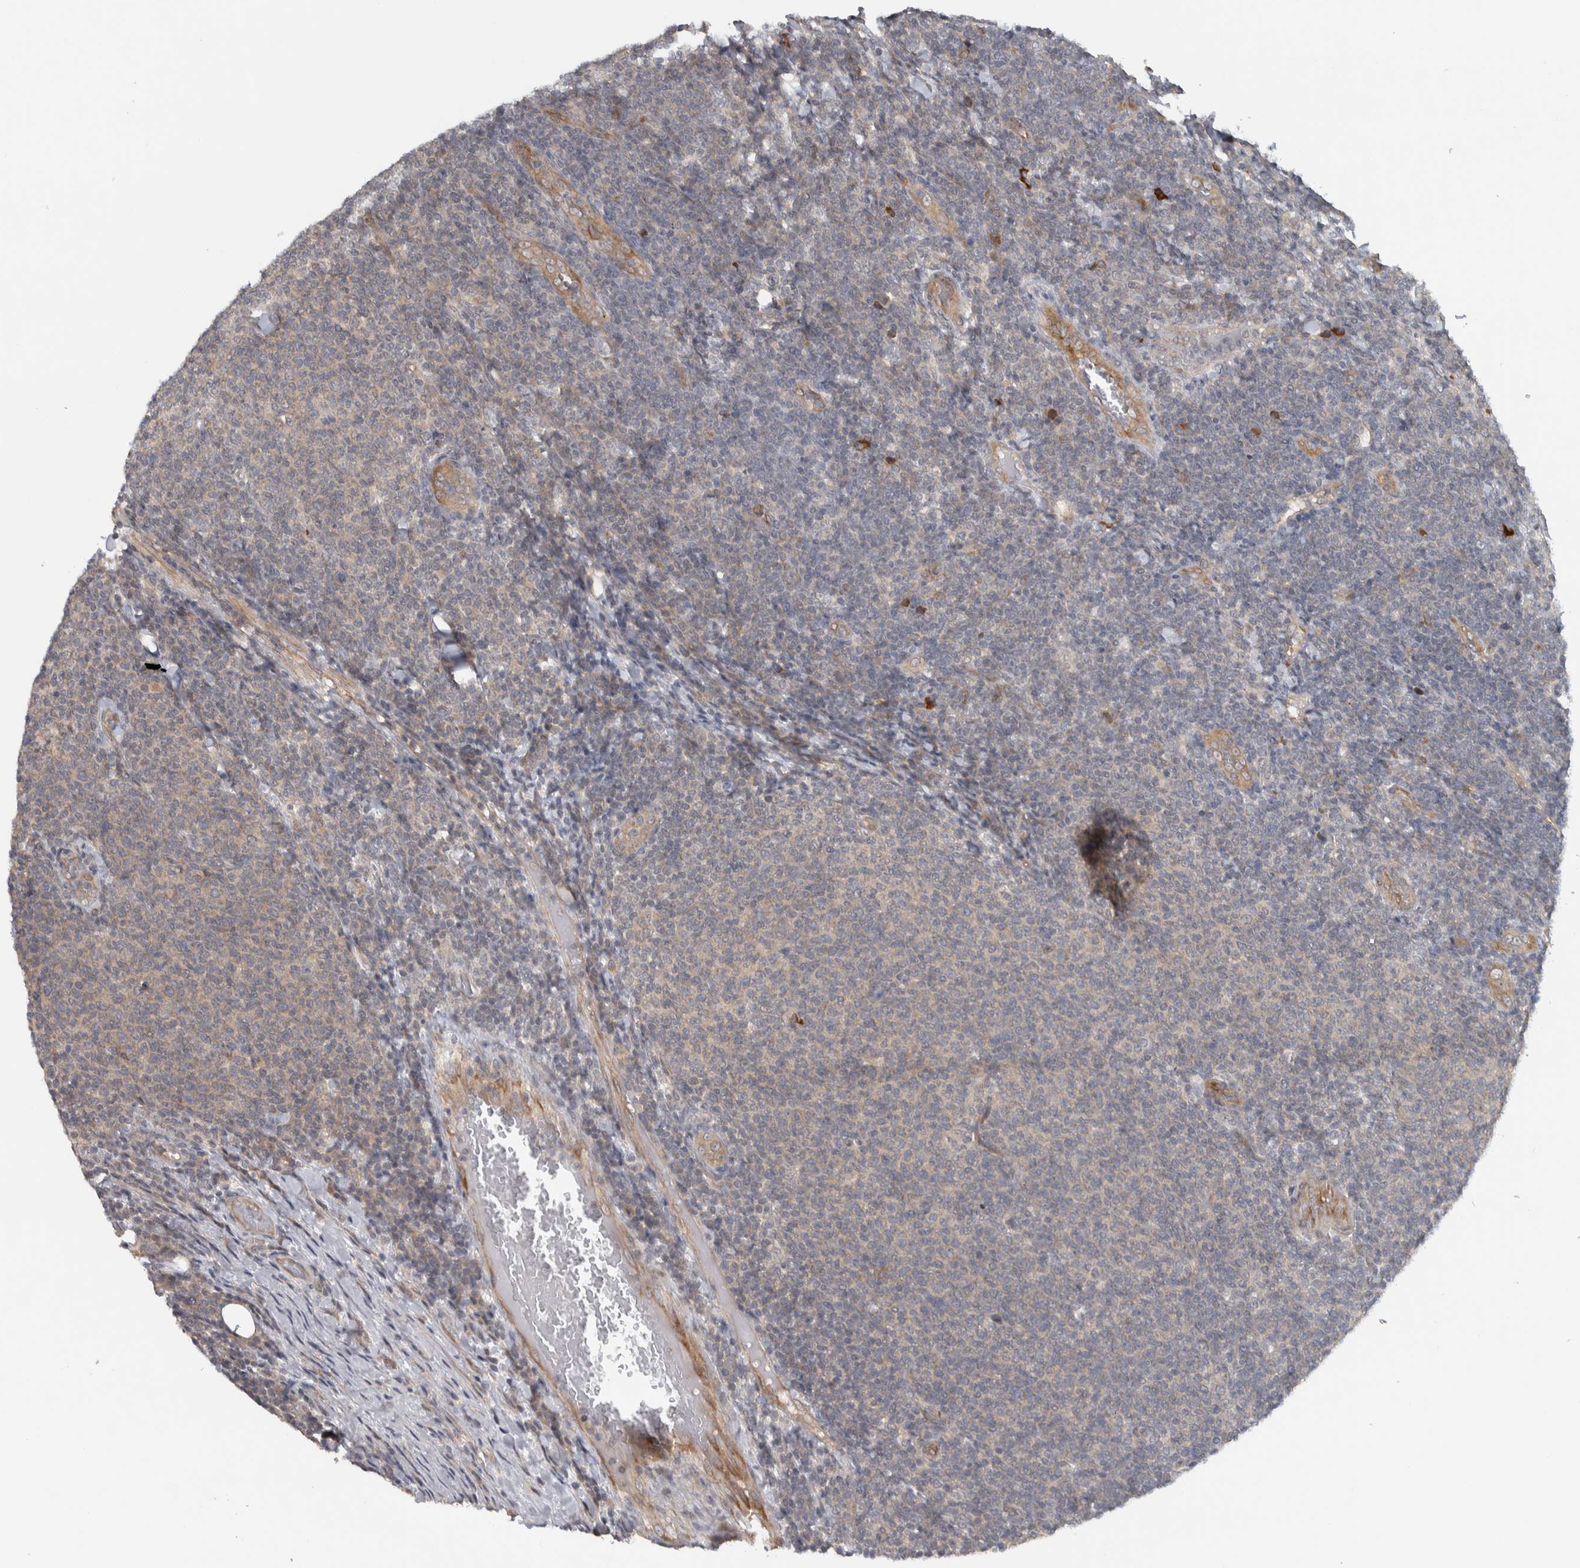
{"staining": {"intensity": "negative", "quantity": "none", "location": "none"}, "tissue": "lymphoma", "cell_type": "Tumor cells", "image_type": "cancer", "snomed": [{"axis": "morphology", "description": "Malignant lymphoma, non-Hodgkin's type, Low grade"}, {"axis": "topography", "description": "Lymph node"}], "caption": "Immunohistochemistry (IHC) image of low-grade malignant lymphoma, non-Hodgkin's type stained for a protein (brown), which shows no expression in tumor cells.", "gene": "TBC1D31", "patient": {"sex": "male", "age": 66}}